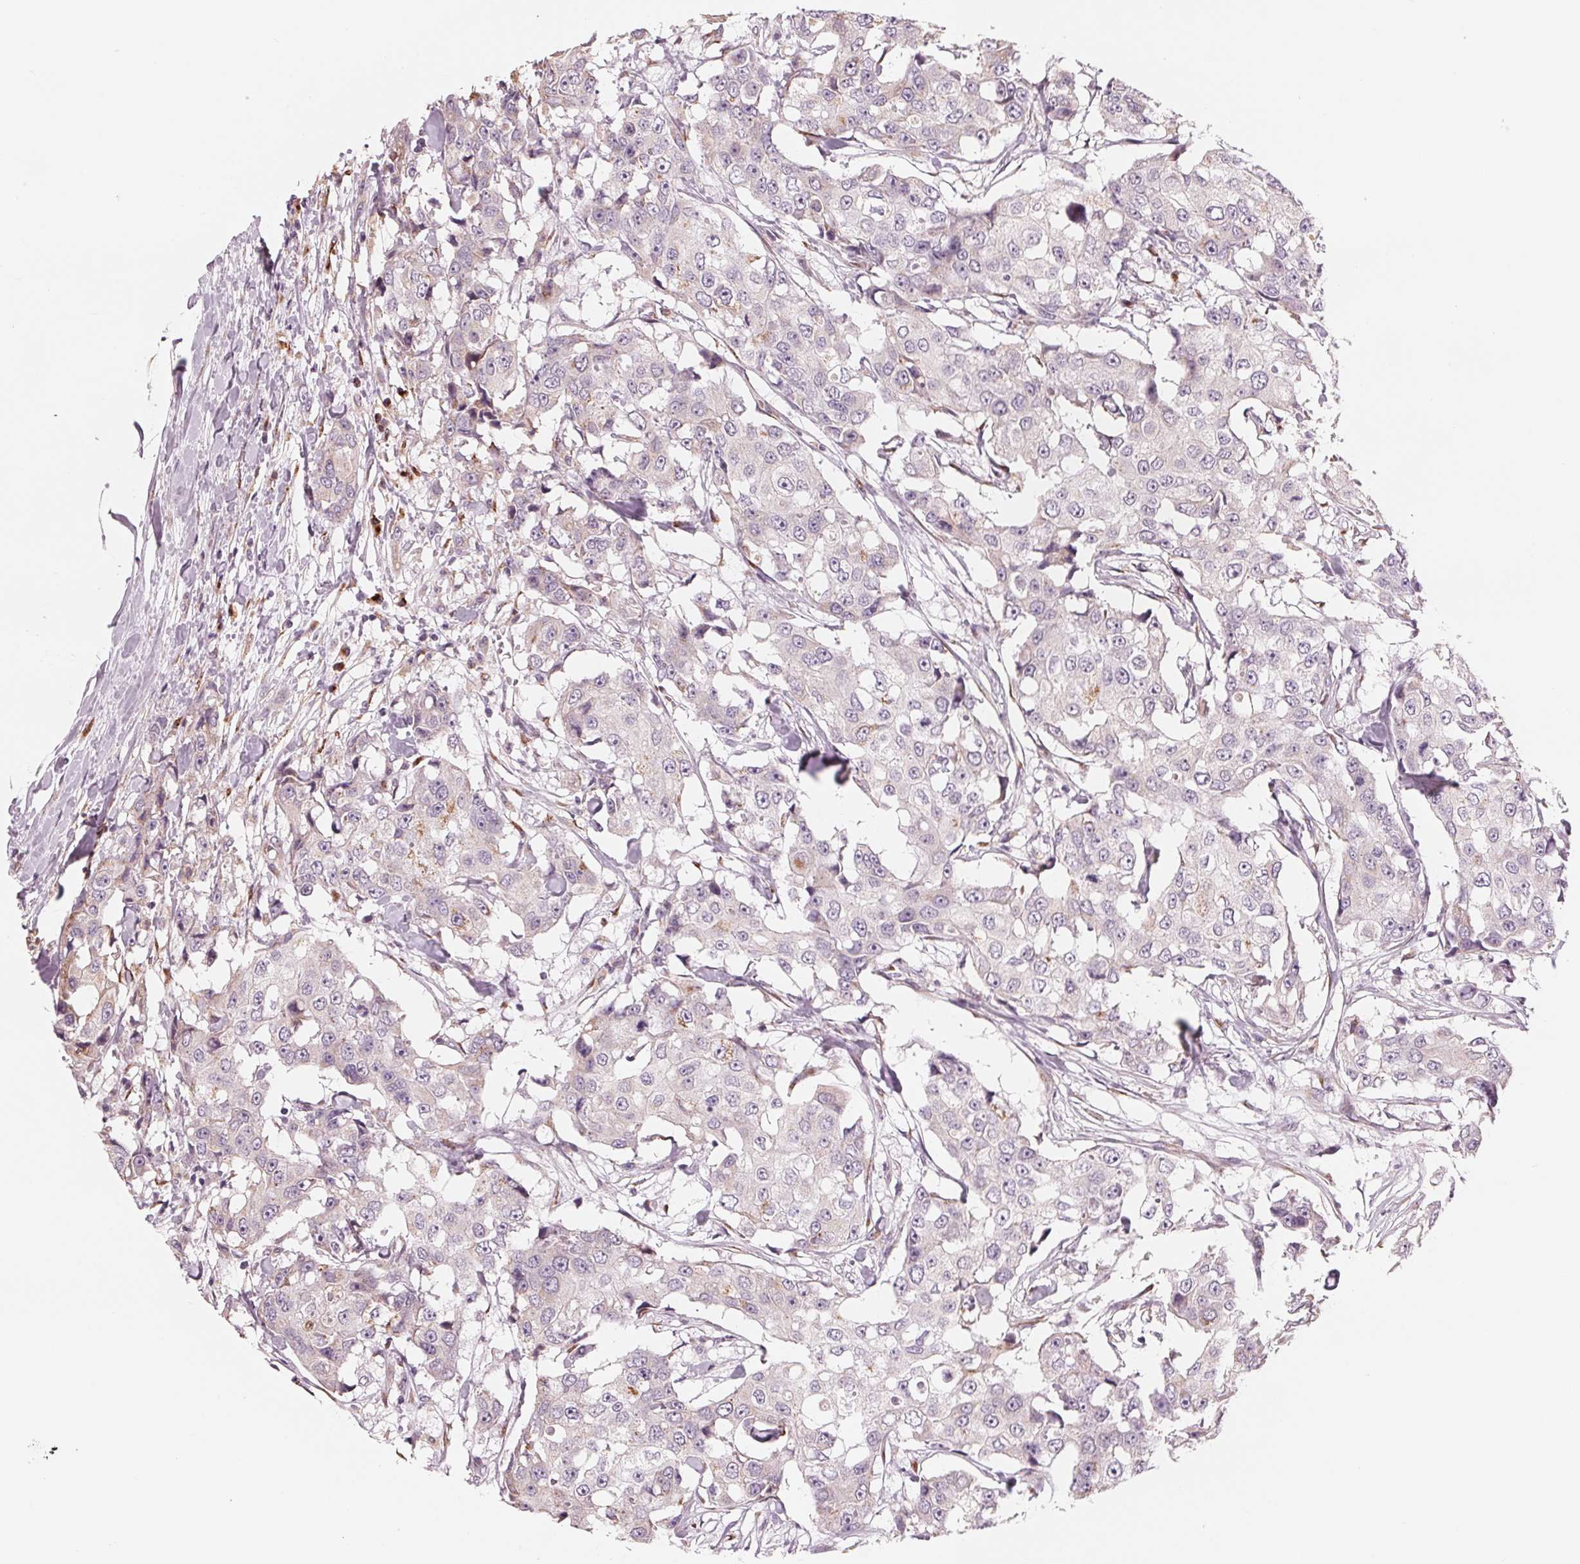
{"staining": {"intensity": "negative", "quantity": "none", "location": "none"}, "tissue": "breast cancer", "cell_type": "Tumor cells", "image_type": "cancer", "snomed": [{"axis": "morphology", "description": "Duct carcinoma"}, {"axis": "topography", "description": "Breast"}], "caption": "This is an immunohistochemistry (IHC) histopathology image of invasive ductal carcinoma (breast). There is no expression in tumor cells.", "gene": "IL9R", "patient": {"sex": "female", "age": 27}}